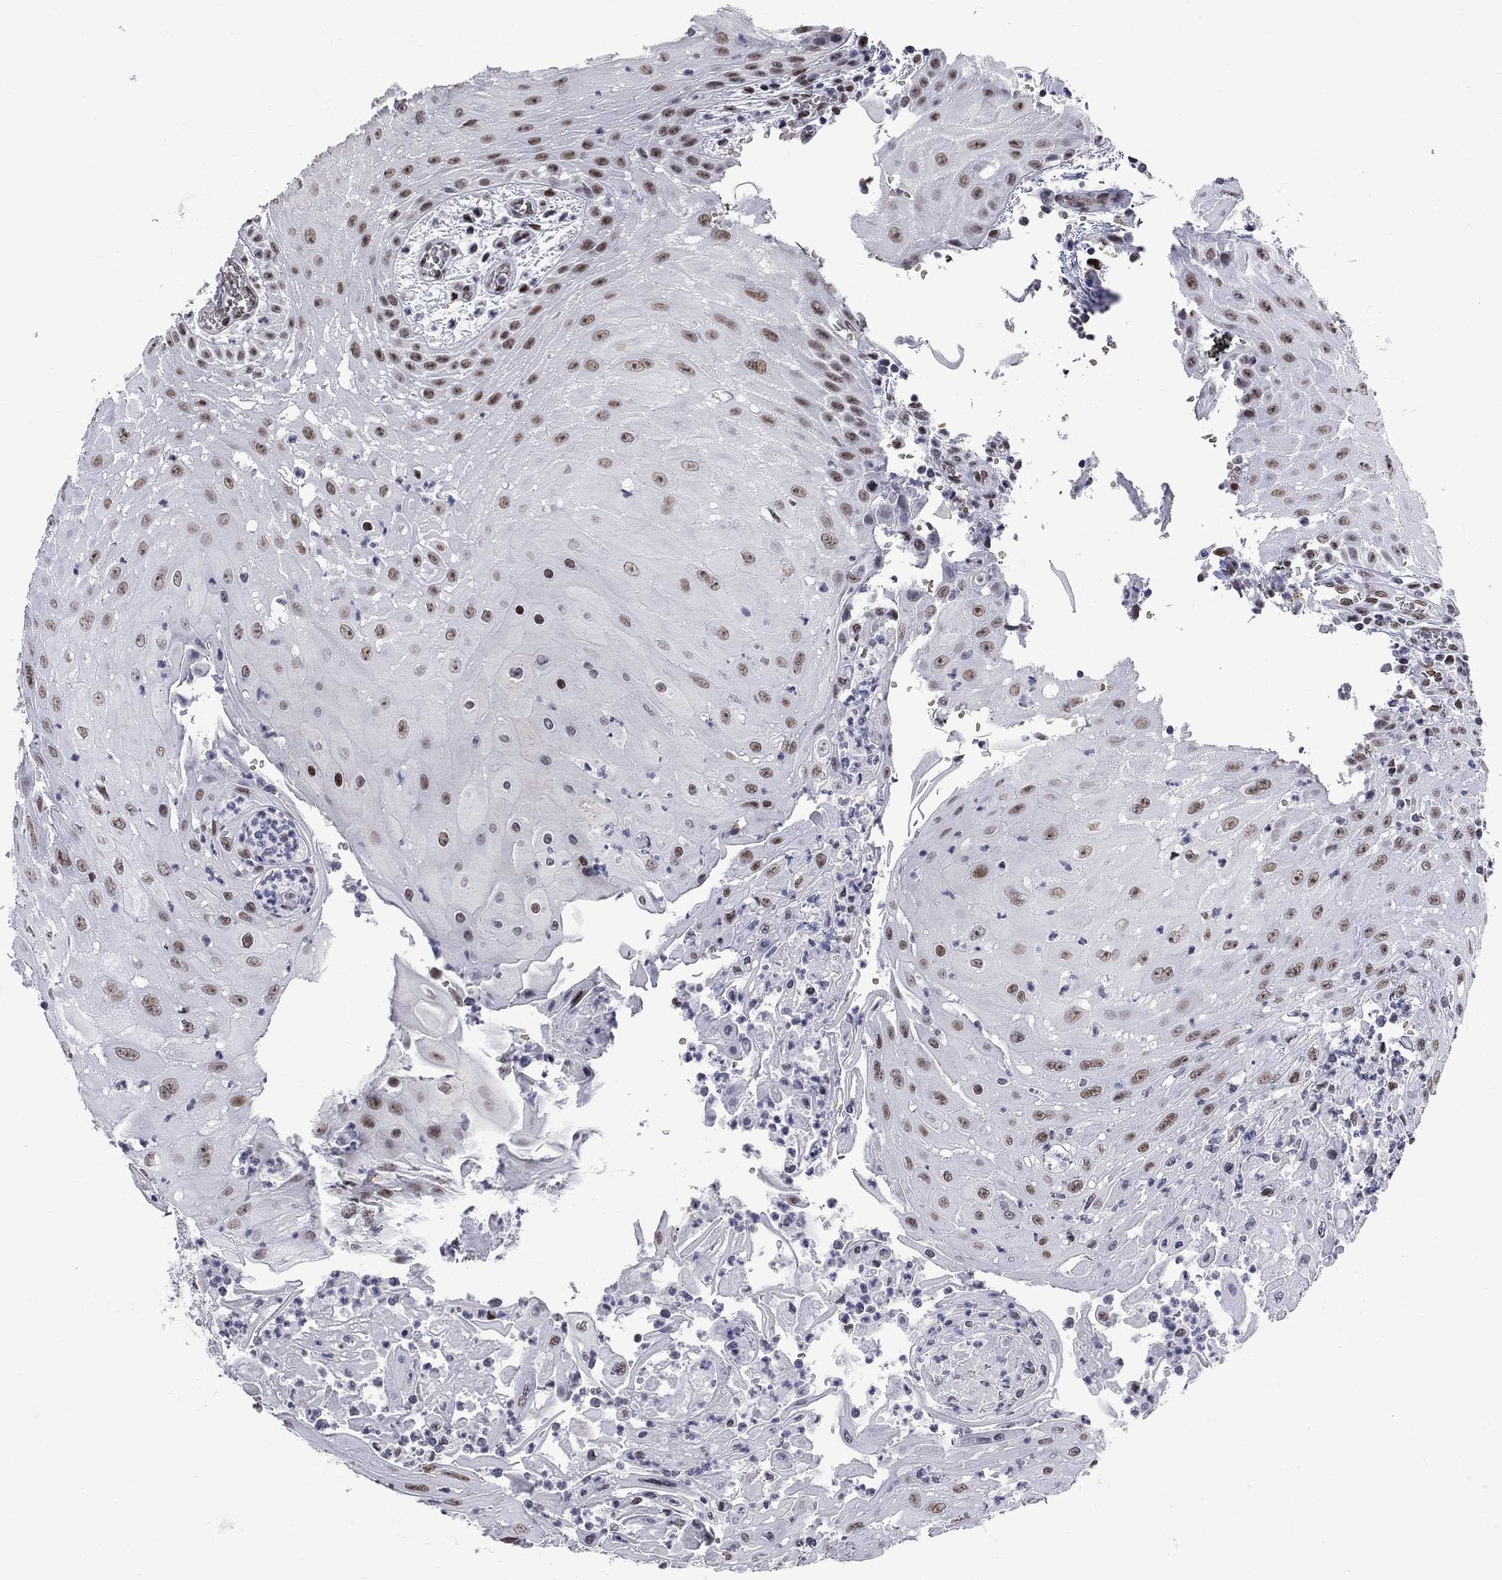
{"staining": {"intensity": "moderate", "quantity": ">75%", "location": "nuclear"}, "tissue": "head and neck cancer", "cell_type": "Tumor cells", "image_type": "cancer", "snomed": [{"axis": "morphology", "description": "Squamous cell carcinoma, NOS"}, {"axis": "topography", "description": "Oral tissue"}, {"axis": "topography", "description": "Head-Neck"}], "caption": "Protein expression analysis of human head and neck cancer (squamous cell carcinoma) reveals moderate nuclear staining in approximately >75% of tumor cells.", "gene": "ZBTB47", "patient": {"sex": "male", "age": 58}}